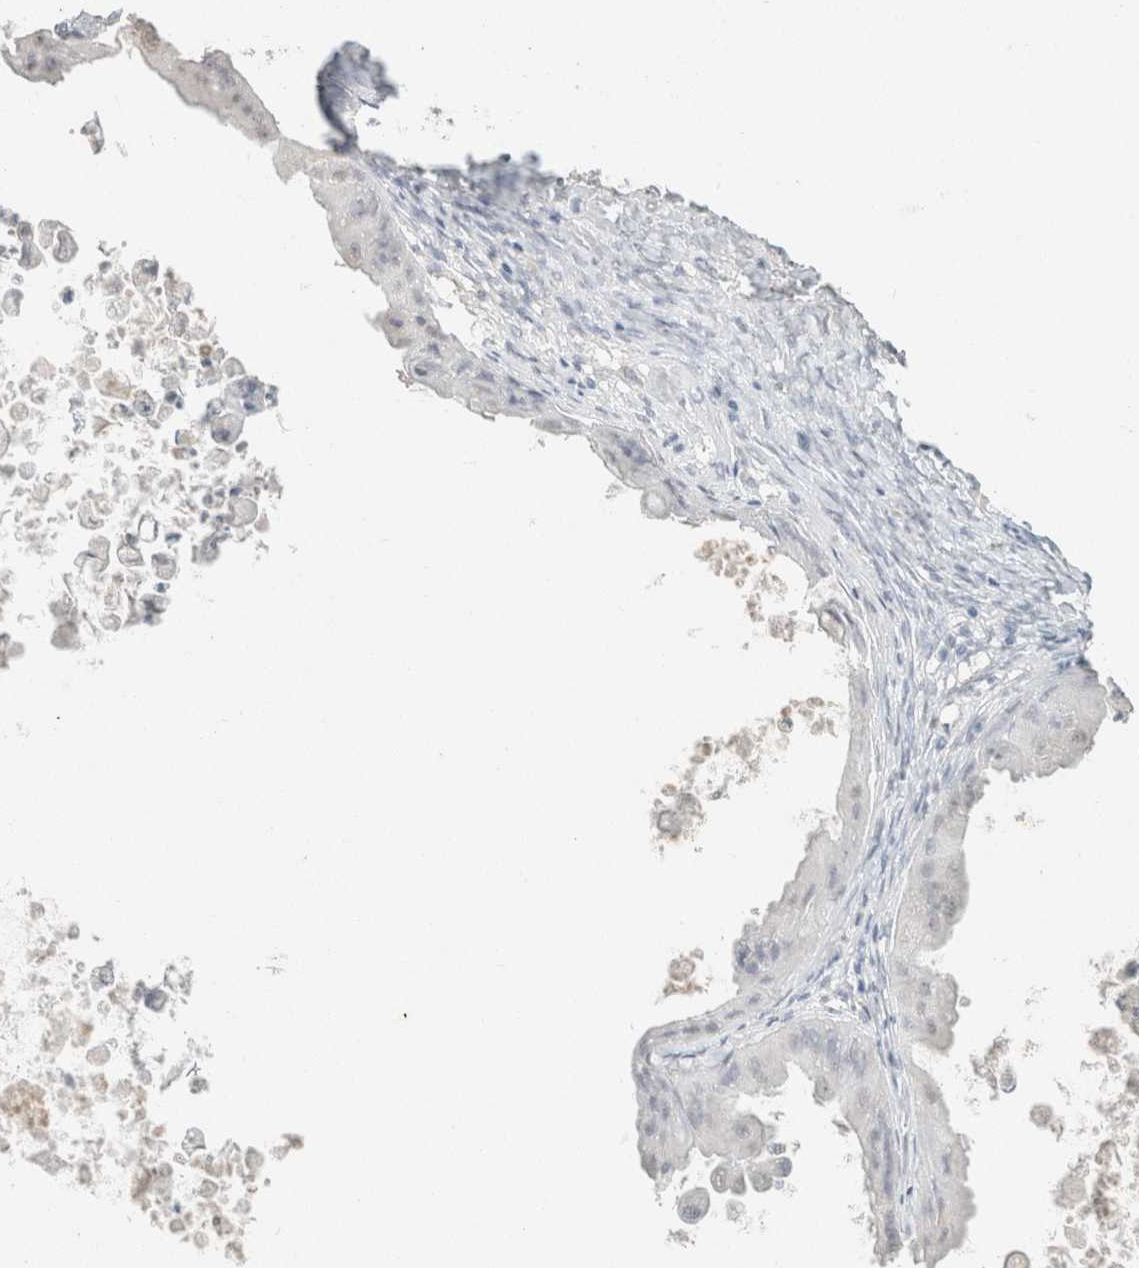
{"staining": {"intensity": "negative", "quantity": "none", "location": "none"}, "tissue": "ovarian cancer", "cell_type": "Tumor cells", "image_type": "cancer", "snomed": [{"axis": "morphology", "description": "Cystadenocarcinoma, mucinous, NOS"}, {"axis": "topography", "description": "Ovary"}], "caption": "High power microscopy histopathology image of an IHC micrograph of mucinous cystadenocarcinoma (ovarian), revealing no significant expression in tumor cells.", "gene": "CPA1", "patient": {"sex": "female", "age": 37}}